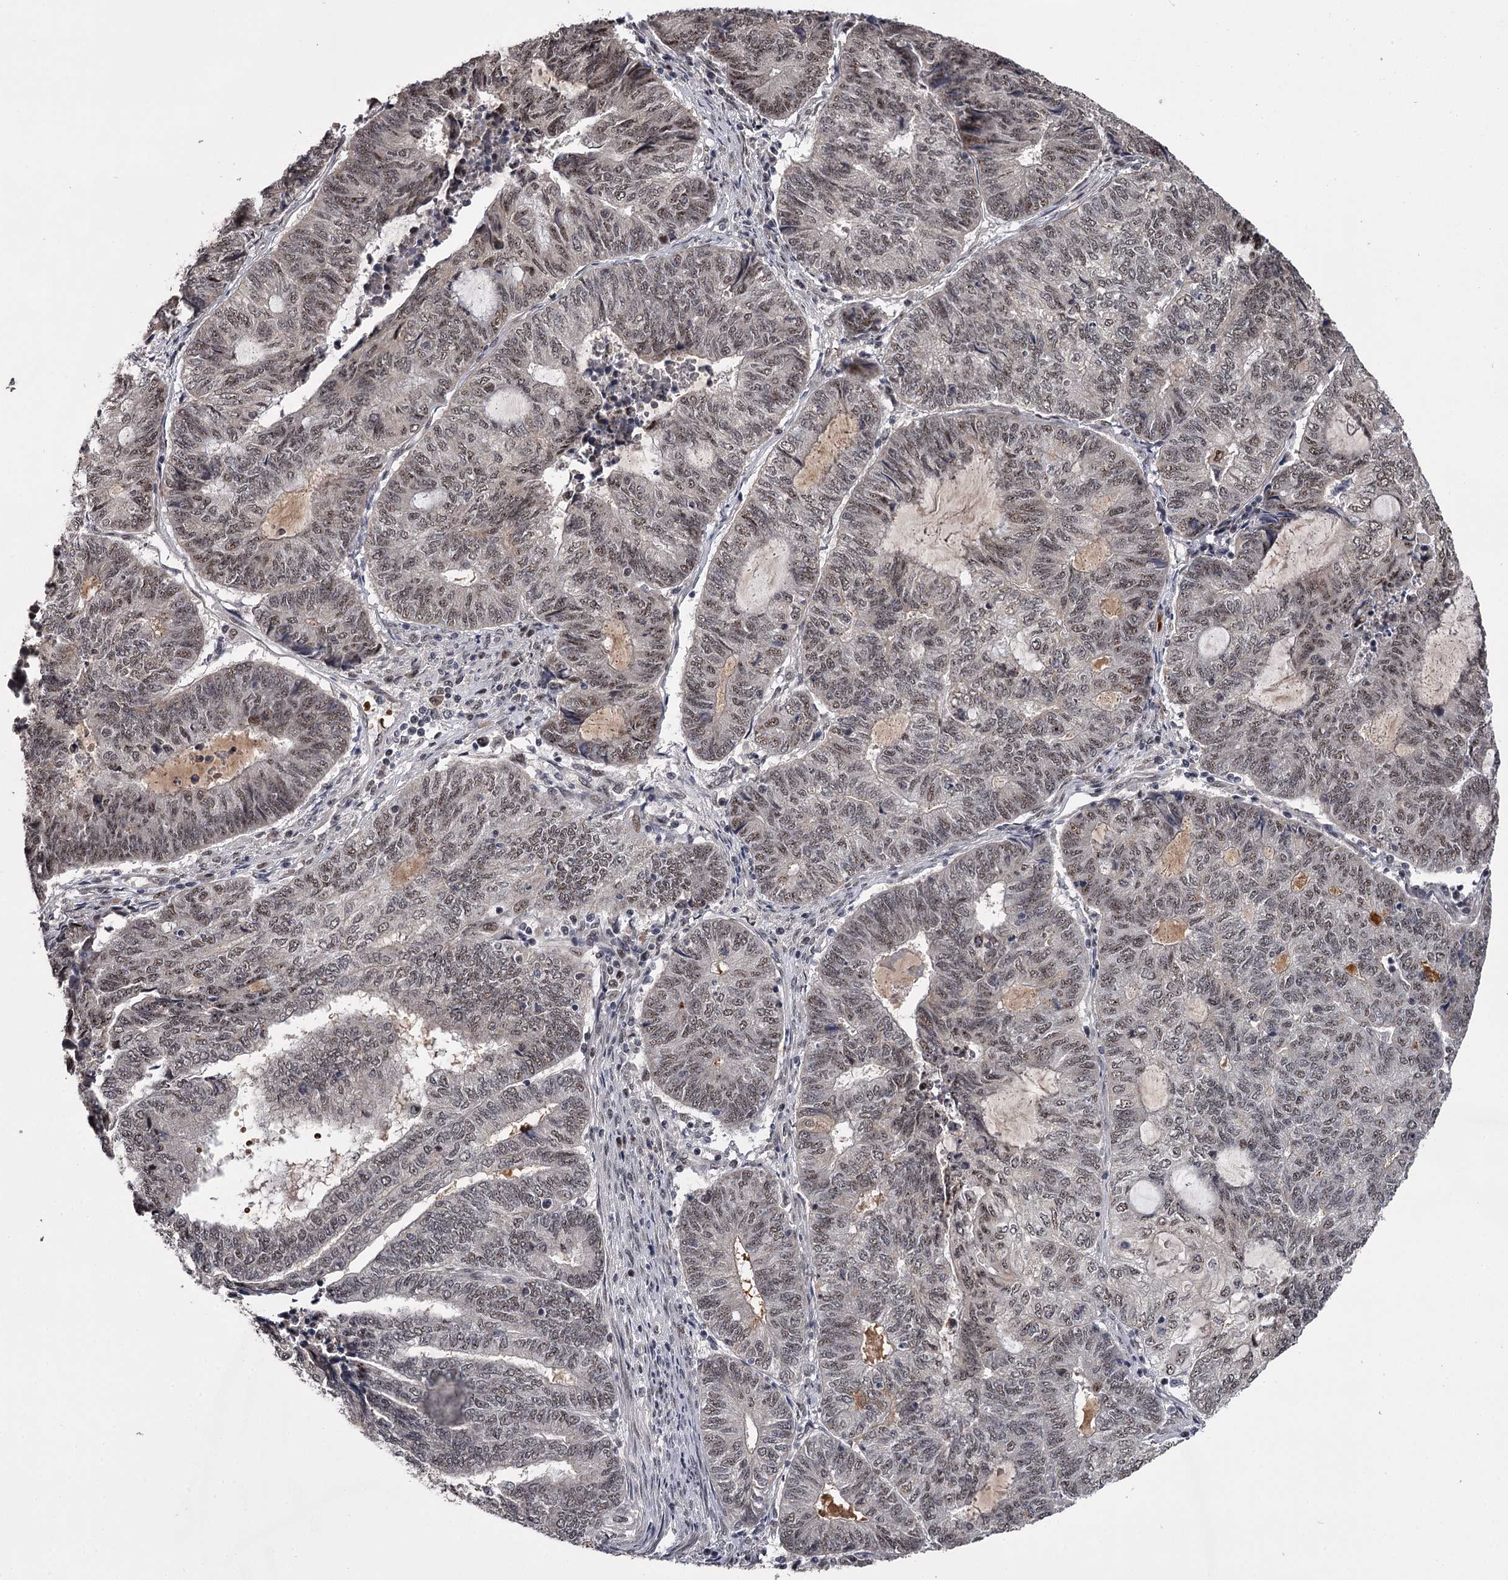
{"staining": {"intensity": "weak", "quantity": "25%-75%", "location": "nuclear"}, "tissue": "endometrial cancer", "cell_type": "Tumor cells", "image_type": "cancer", "snomed": [{"axis": "morphology", "description": "Adenocarcinoma, NOS"}, {"axis": "topography", "description": "Uterus"}, {"axis": "topography", "description": "Endometrium"}], "caption": "Immunohistochemical staining of endometrial cancer displays low levels of weak nuclear protein staining in about 25%-75% of tumor cells. The staining was performed using DAB (3,3'-diaminobenzidine) to visualize the protein expression in brown, while the nuclei were stained in blue with hematoxylin (Magnification: 20x).", "gene": "RNF44", "patient": {"sex": "female", "age": 70}}